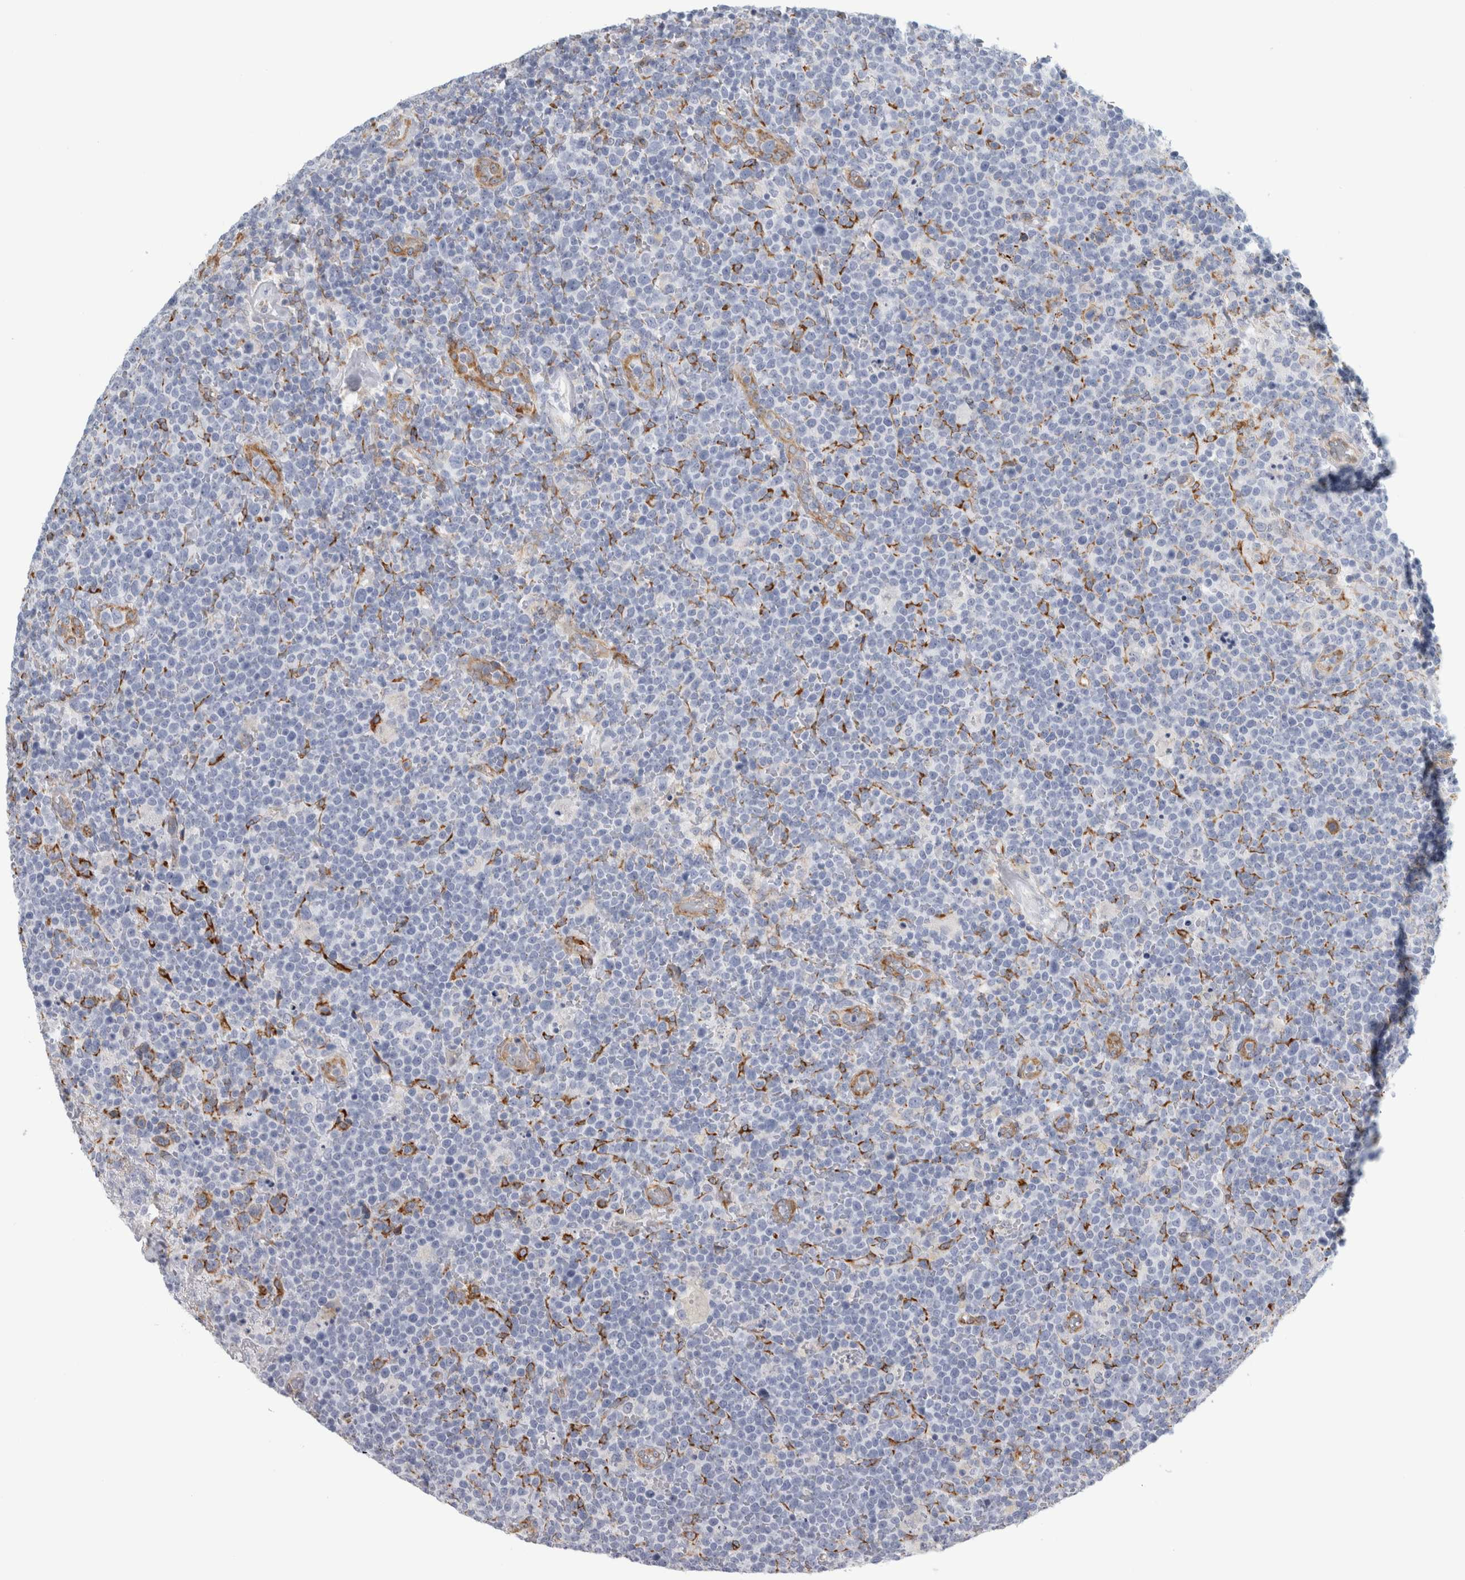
{"staining": {"intensity": "negative", "quantity": "none", "location": "none"}, "tissue": "lymphoma", "cell_type": "Tumor cells", "image_type": "cancer", "snomed": [{"axis": "morphology", "description": "Malignant lymphoma, non-Hodgkin's type, High grade"}, {"axis": "topography", "description": "Lymph node"}], "caption": "Immunohistochemical staining of lymphoma reveals no significant expression in tumor cells. (Stains: DAB (3,3'-diaminobenzidine) immunohistochemistry with hematoxylin counter stain, Microscopy: brightfield microscopy at high magnification).", "gene": "B3GNT3", "patient": {"sex": "male", "age": 61}}